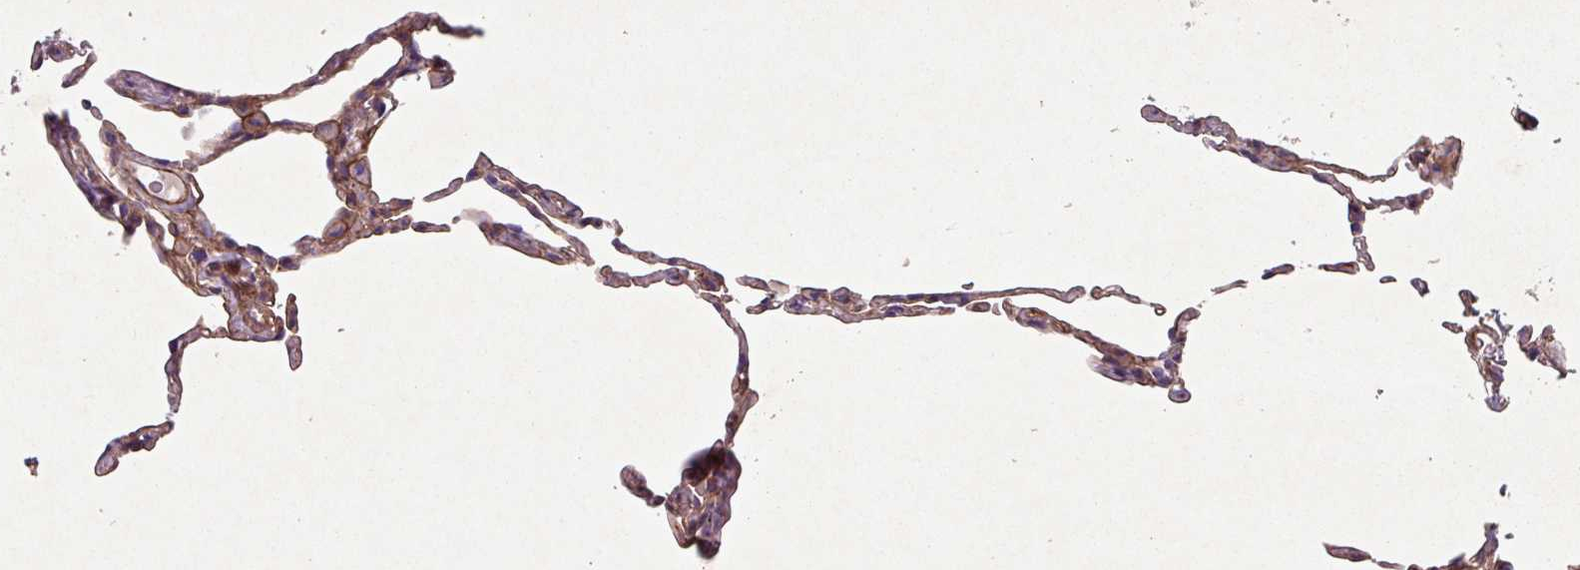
{"staining": {"intensity": "weak", "quantity": "25%-75%", "location": "cytoplasmic/membranous"}, "tissue": "lung", "cell_type": "Alveolar cells", "image_type": "normal", "snomed": [{"axis": "morphology", "description": "Normal tissue, NOS"}, {"axis": "topography", "description": "Lung"}], "caption": "About 25%-75% of alveolar cells in benign human lung exhibit weak cytoplasmic/membranous protein staining as visualized by brown immunohistochemical staining.", "gene": "ATP2C2", "patient": {"sex": "female", "age": 57}}